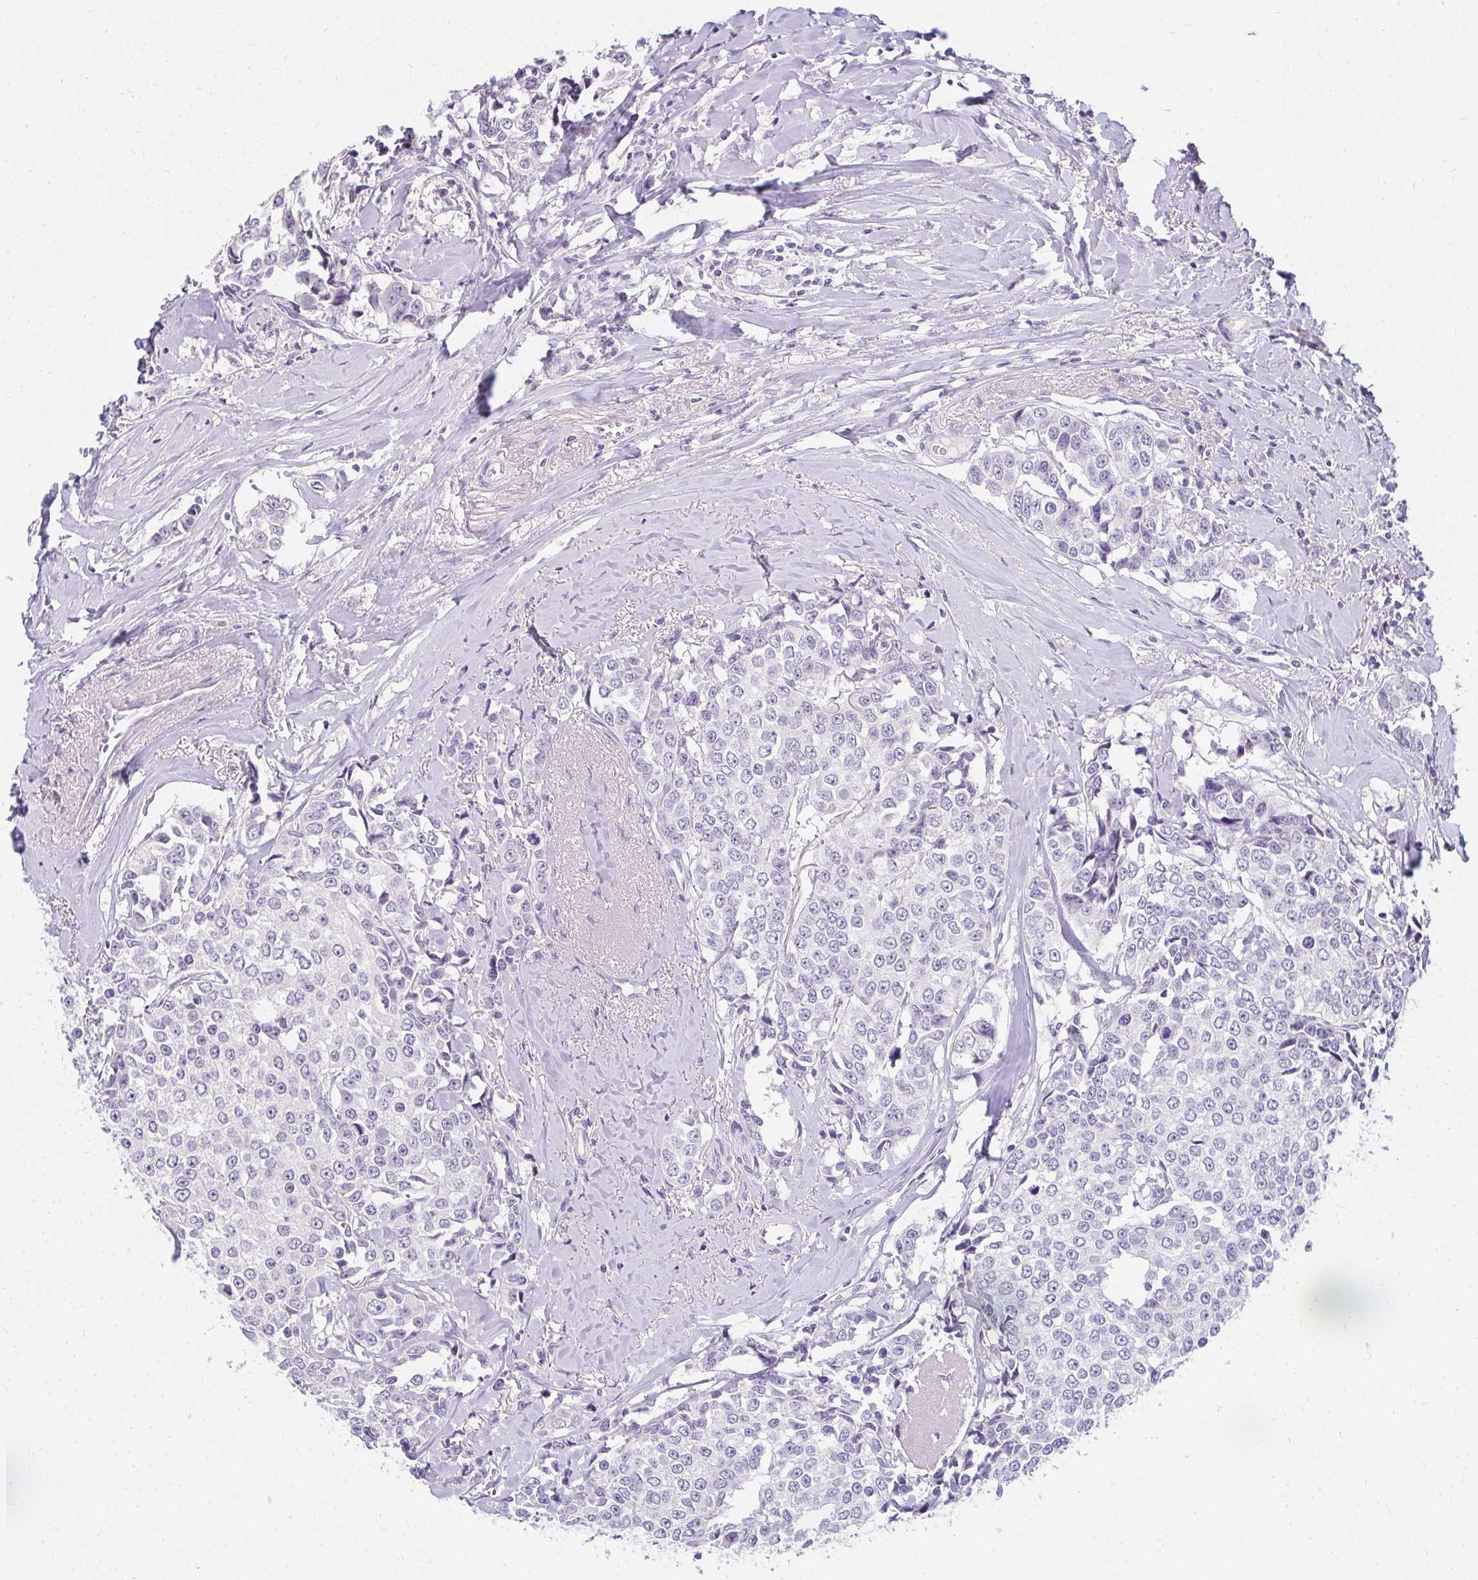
{"staining": {"intensity": "negative", "quantity": "none", "location": "none"}, "tissue": "breast cancer", "cell_type": "Tumor cells", "image_type": "cancer", "snomed": [{"axis": "morphology", "description": "Duct carcinoma"}, {"axis": "topography", "description": "Breast"}], "caption": "Tumor cells are negative for protein expression in human breast invasive ductal carcinoma. (Immunohistochemistry, brightfield microscopy, high magnification).", "gene": "PPP1R3G", "patient": {"sex": "female", "age": 80}}